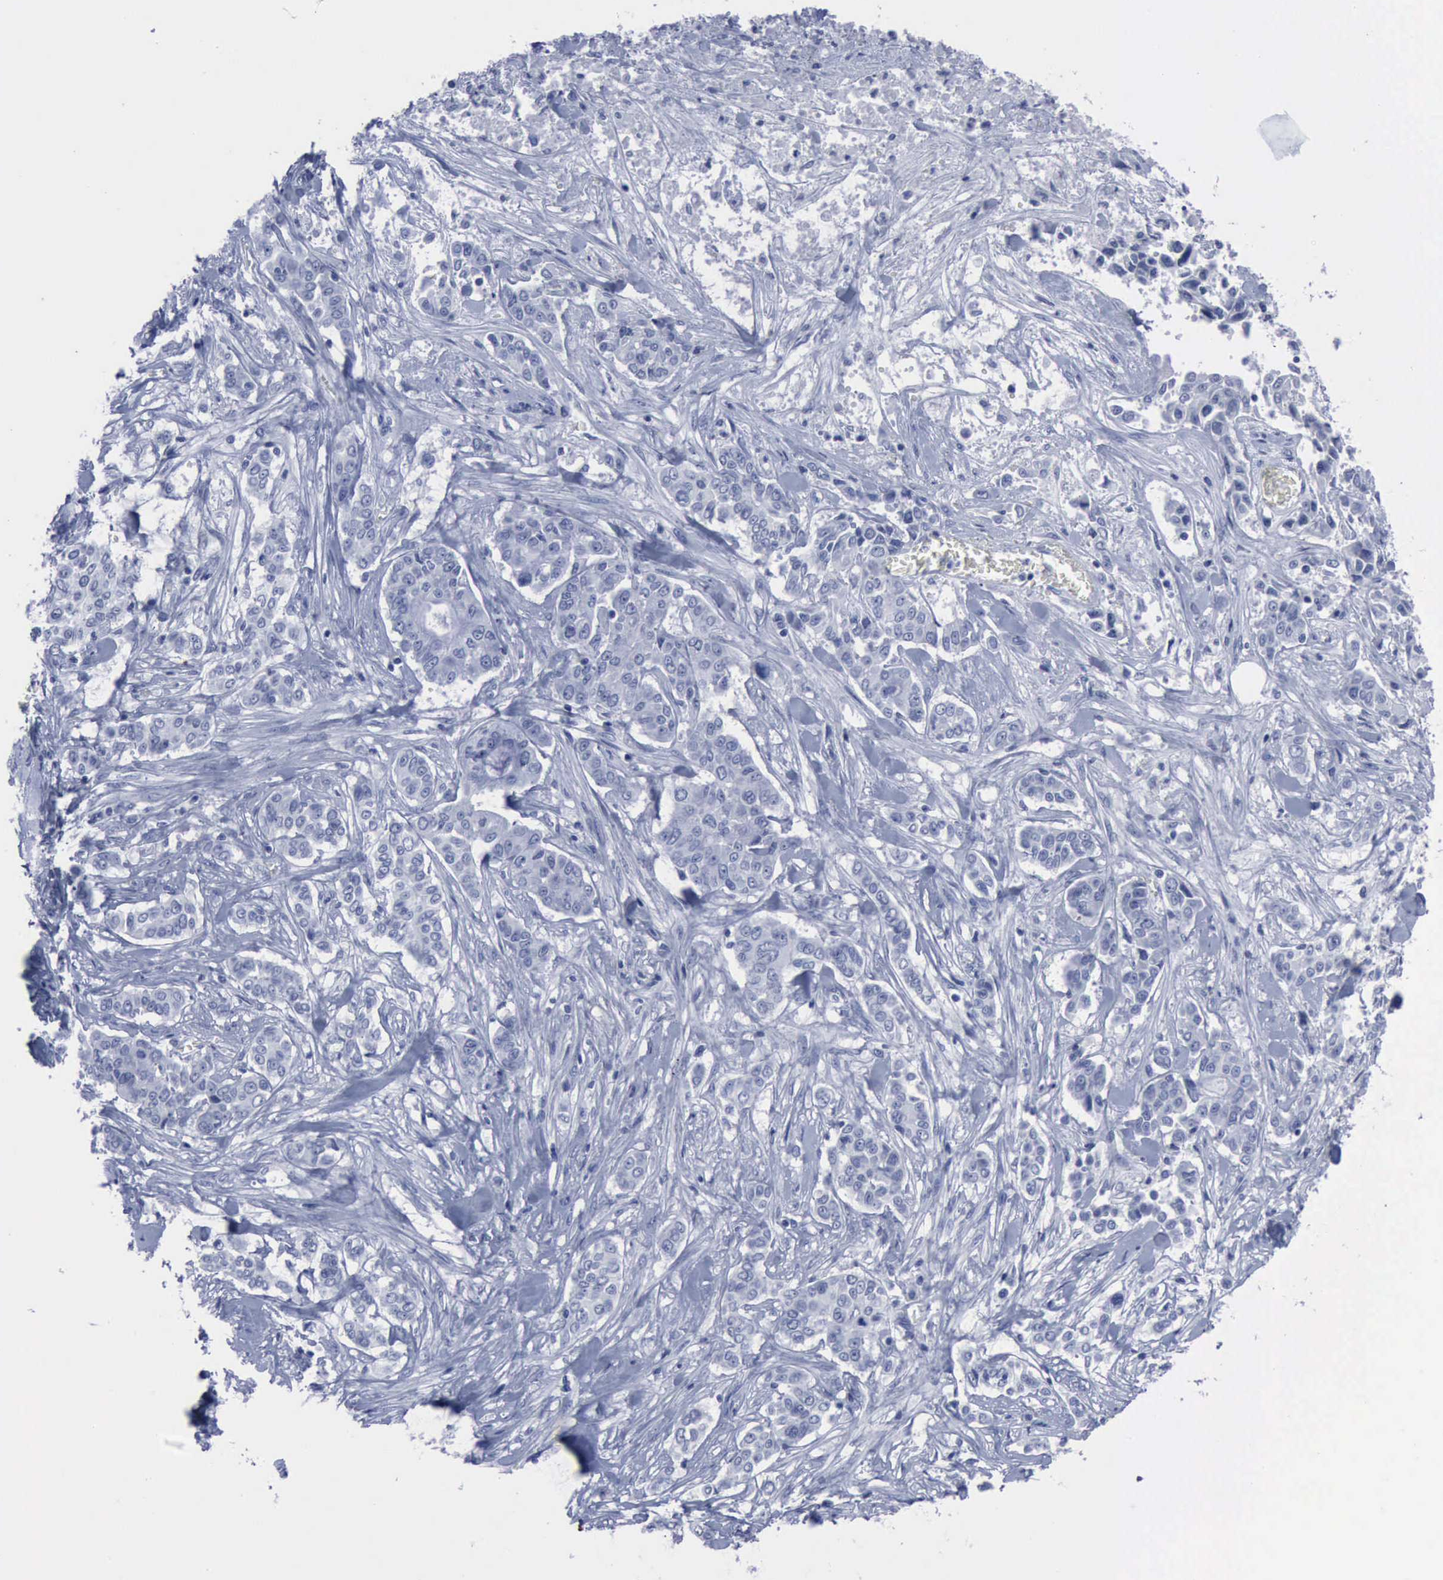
{"staining": {"intensity": "negative", "quantity": "none", "location": "none"}, "tissue": "pancreatic cancer", "cell_type": "Tumor cells", "image_type": "cancer", "snomed": [{"axis": "morphology", "description": "Adenocarcinoma, NOS"}, {"axis": "topography", "description": "Pancreas"}], "caption": "IHC image of neoplastic tissue: pancreatic cancer stained with DAB shows no significant protein positivity in tumor cells.", "gene": "NGFR", "patient": {"sex": "female", "age": 52}}